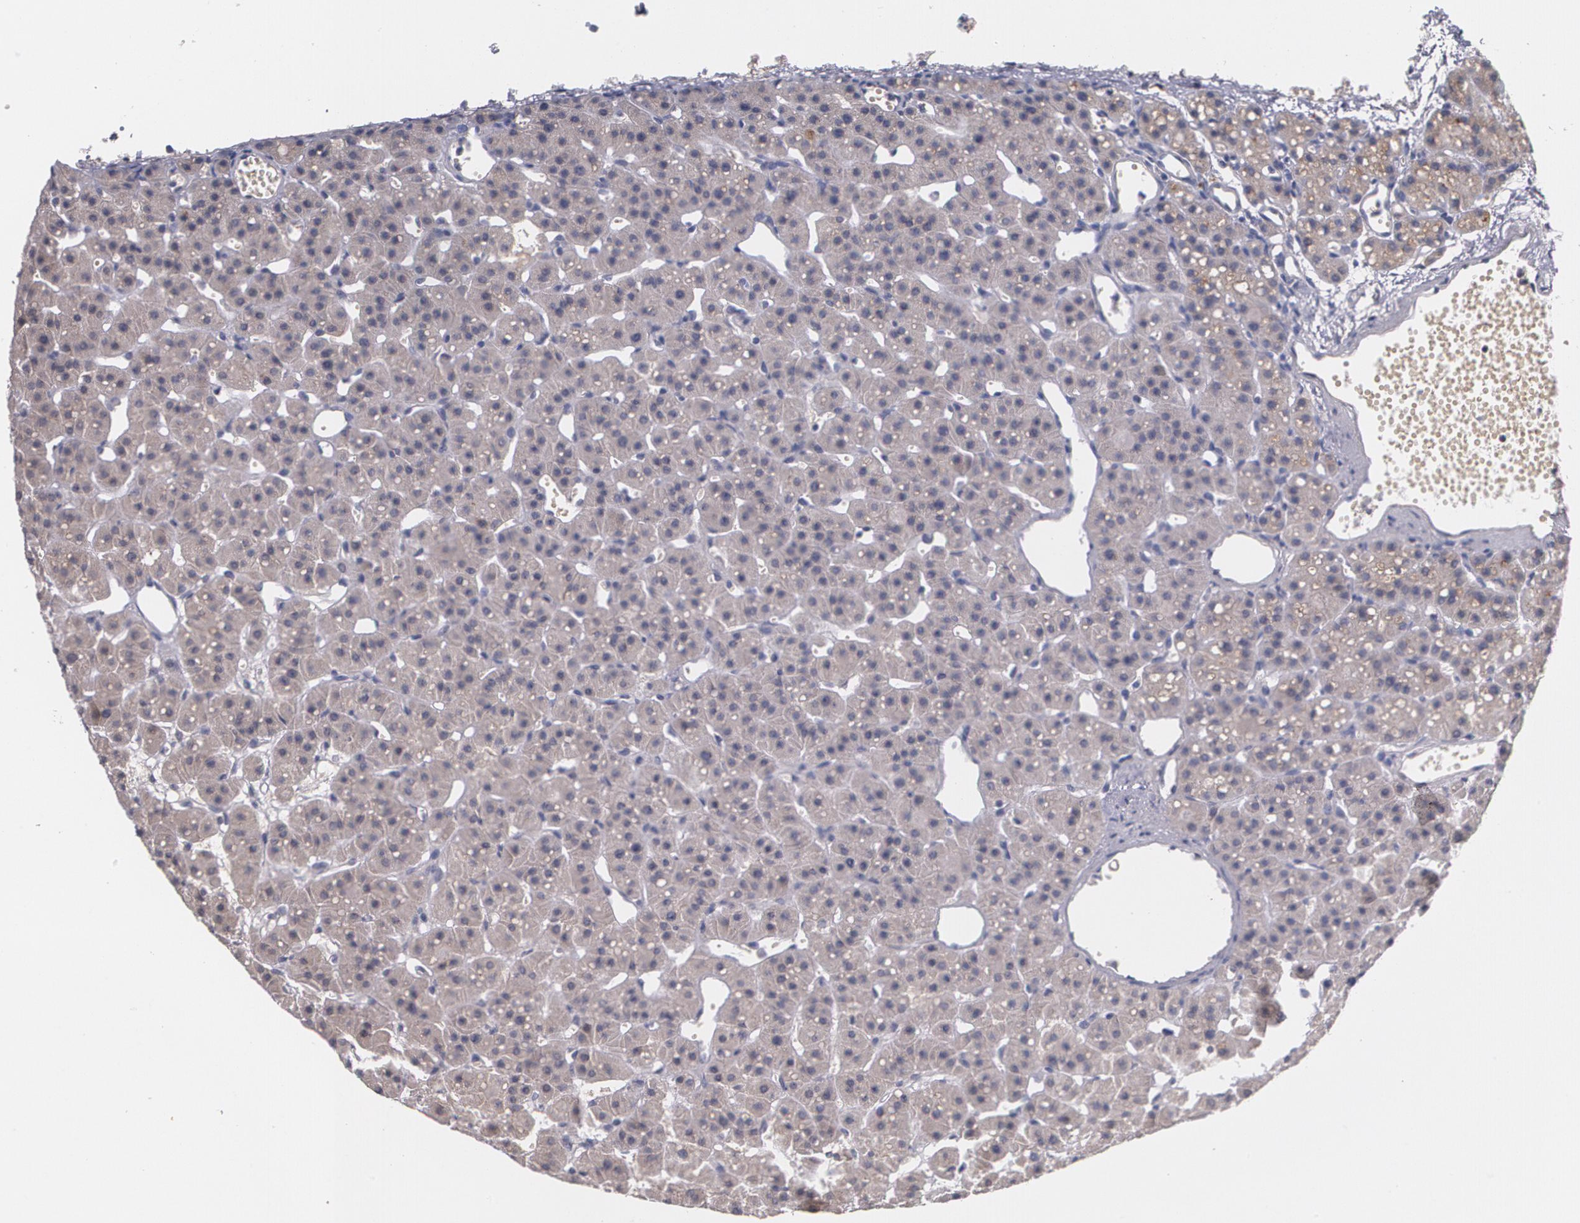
{"staining": {"intensity": "negative", "quantity": "none", "location": "none"}, "tissue": "parathyroid gland", "cell_type": "Glandular cells", "image_type": "normal", "snomed": [{"axis": "morphology", "description": "Normal tissue, NOS"}, {"axis": "topography", "description": "Parathyroid gland"}], "caption": "This is a photomicrograph of immunohistochemistry staining of unremarkable parathyroid gland, which shows no positivity in glandular cells.", "gene": "HMMR", "patient": {"sex": "female", "age": 76}}